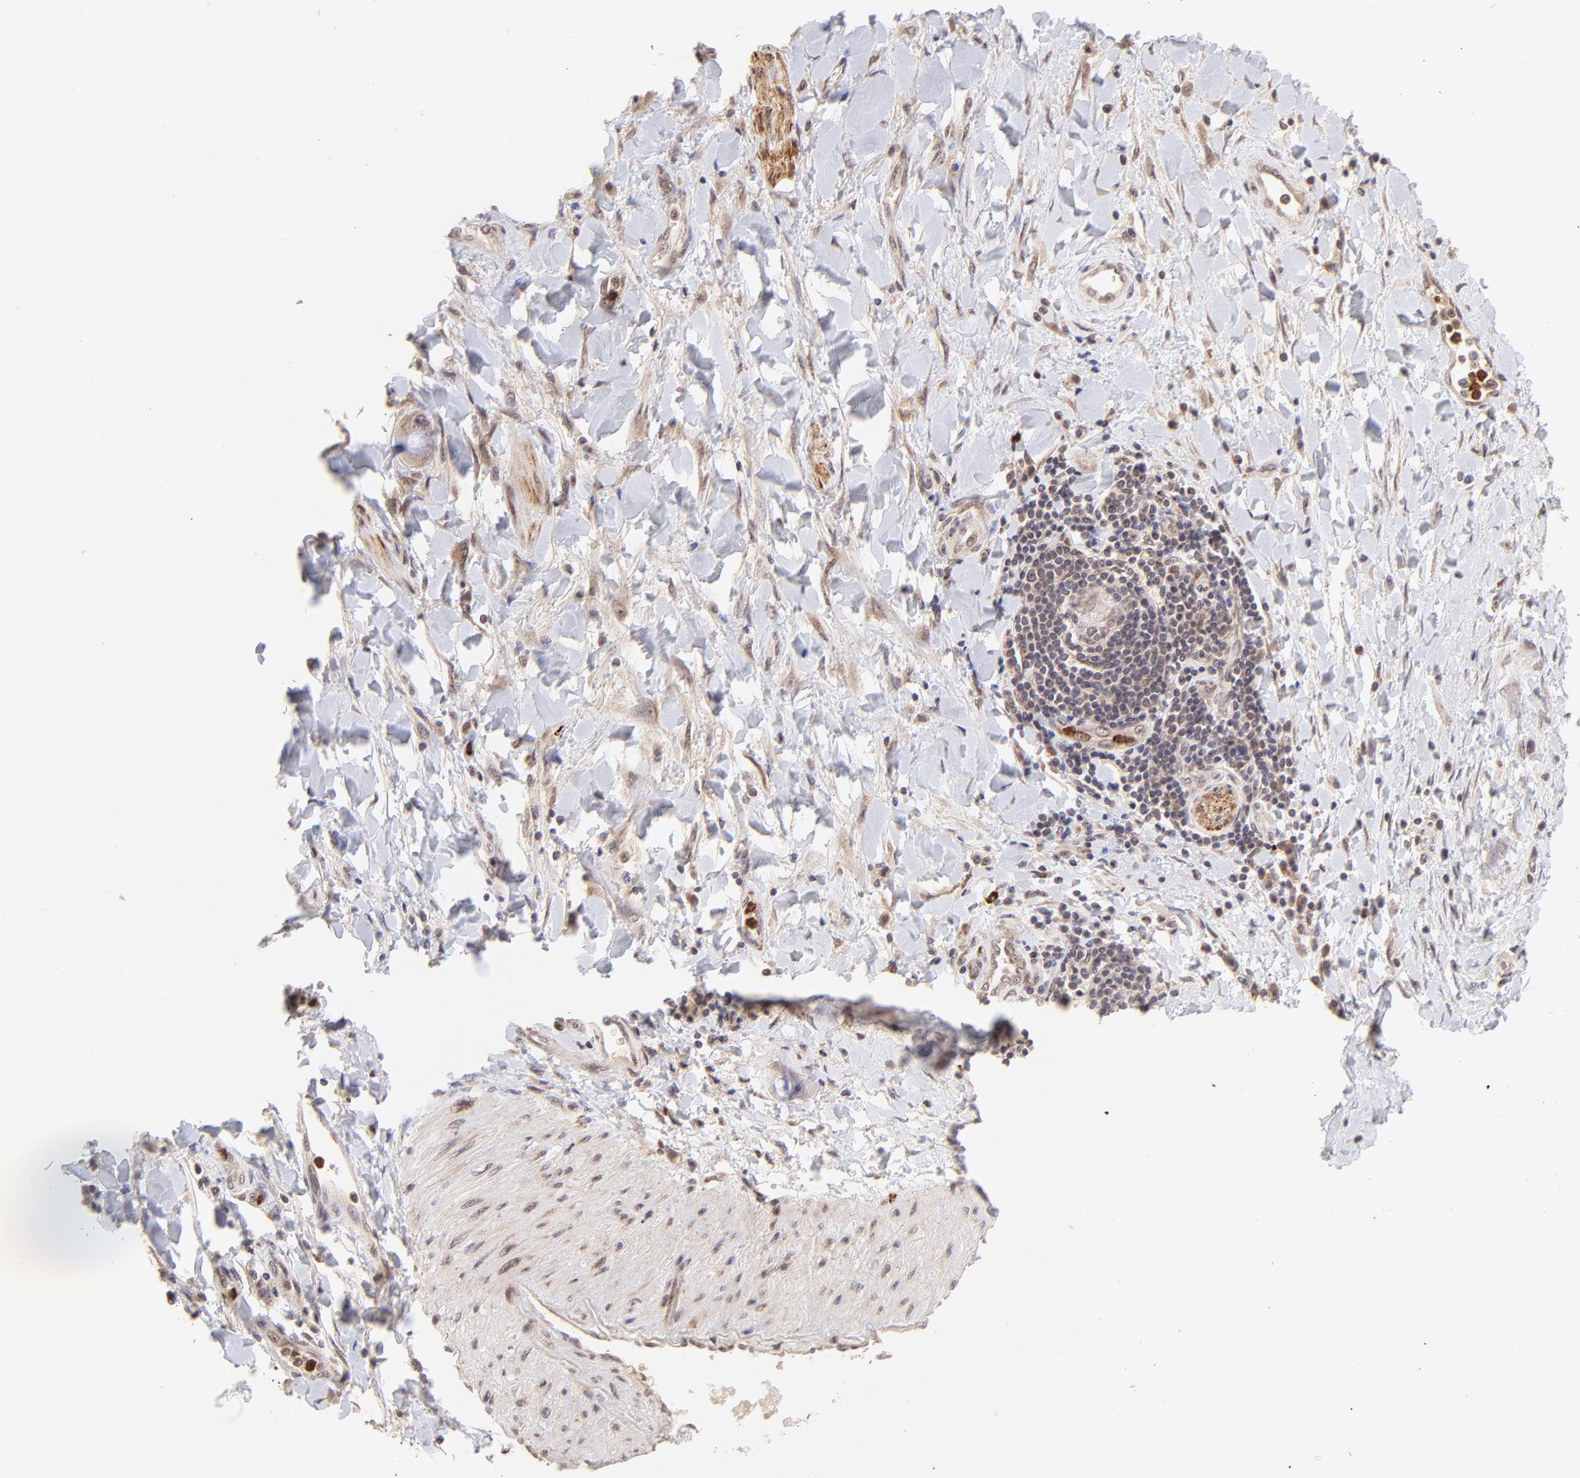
{"staining": {"intensity": "weak", "quantity": ">75%", "location": "cytoplasmic/membranous,nuclear"}, "tissue": "adipose tissue", "cell_type": "Adipocytes", "image_type": "normal", "snomed": [{"axis": "morphology", "description": "Normal tissue, NOS"}, {"axis": "morphology", "description": "Cholangiocarcinoma"}, {"axis": "topography", "description": "Liver"}, {"axis": "topography", "description": "Peripheral nerve tissue"}], "caption": "Unremarkable adipose tissue displays weak cytoplasmic/membranous,nuclear staining in about >75% of adipocytes, visualized by immunohistochemistry.", "gene": "MED12", "patient": {"sex": "male", "age": 50}}